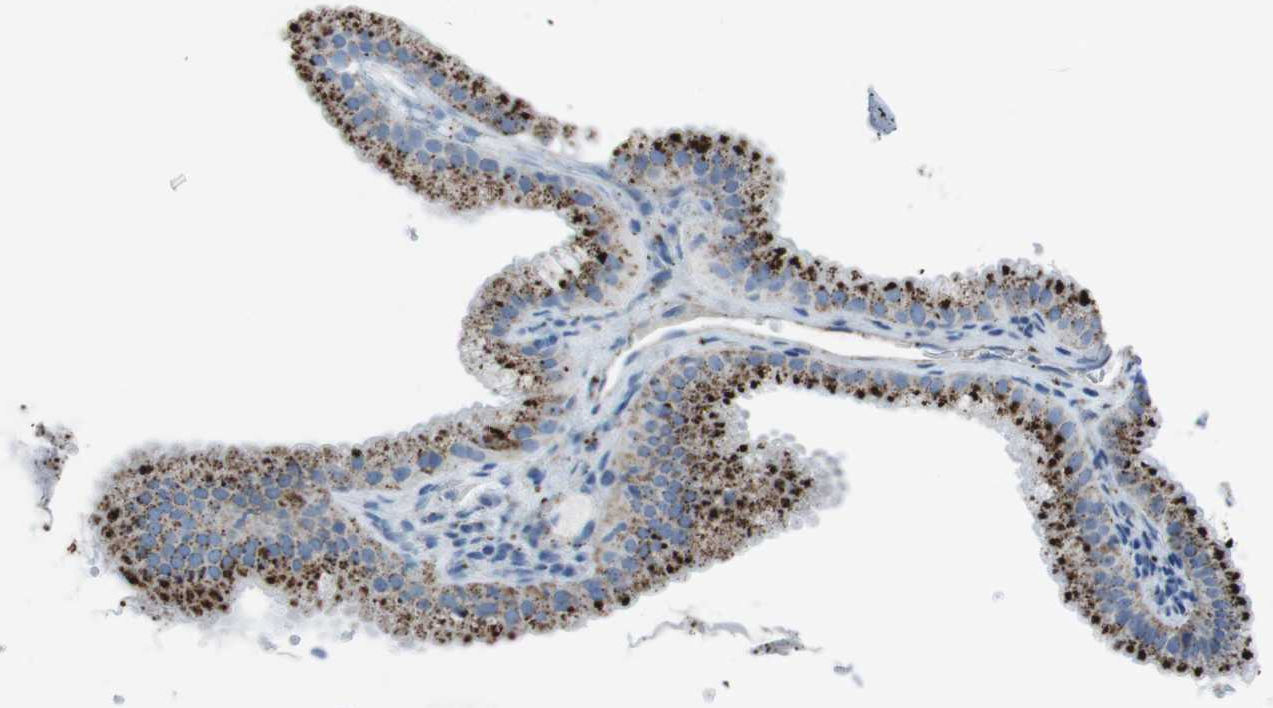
{"staining": {"intensity": "strong", "quantity": ">75%", "location": "cytoplasmic/membranous"}, "tissue": "gallbladder", "cell_type": "Glandular cells", "image_type": "normal", "snomed": [{"axis": "morphology", "description": "Normal tissue, NOS"}, {"axis": "topography", "description": "Gallbladder"}], "caption": "Glandular cells show strong cytoplasmic/membranous expression in approximately >75% of cells in normal gallbladder. (DAB (3,3'-diaminobenzidine) IHC, brown staining for protein, blue staining for nuclei).", "gene": "SCARB2", "patient": {"sex": "female", "age": 64}}